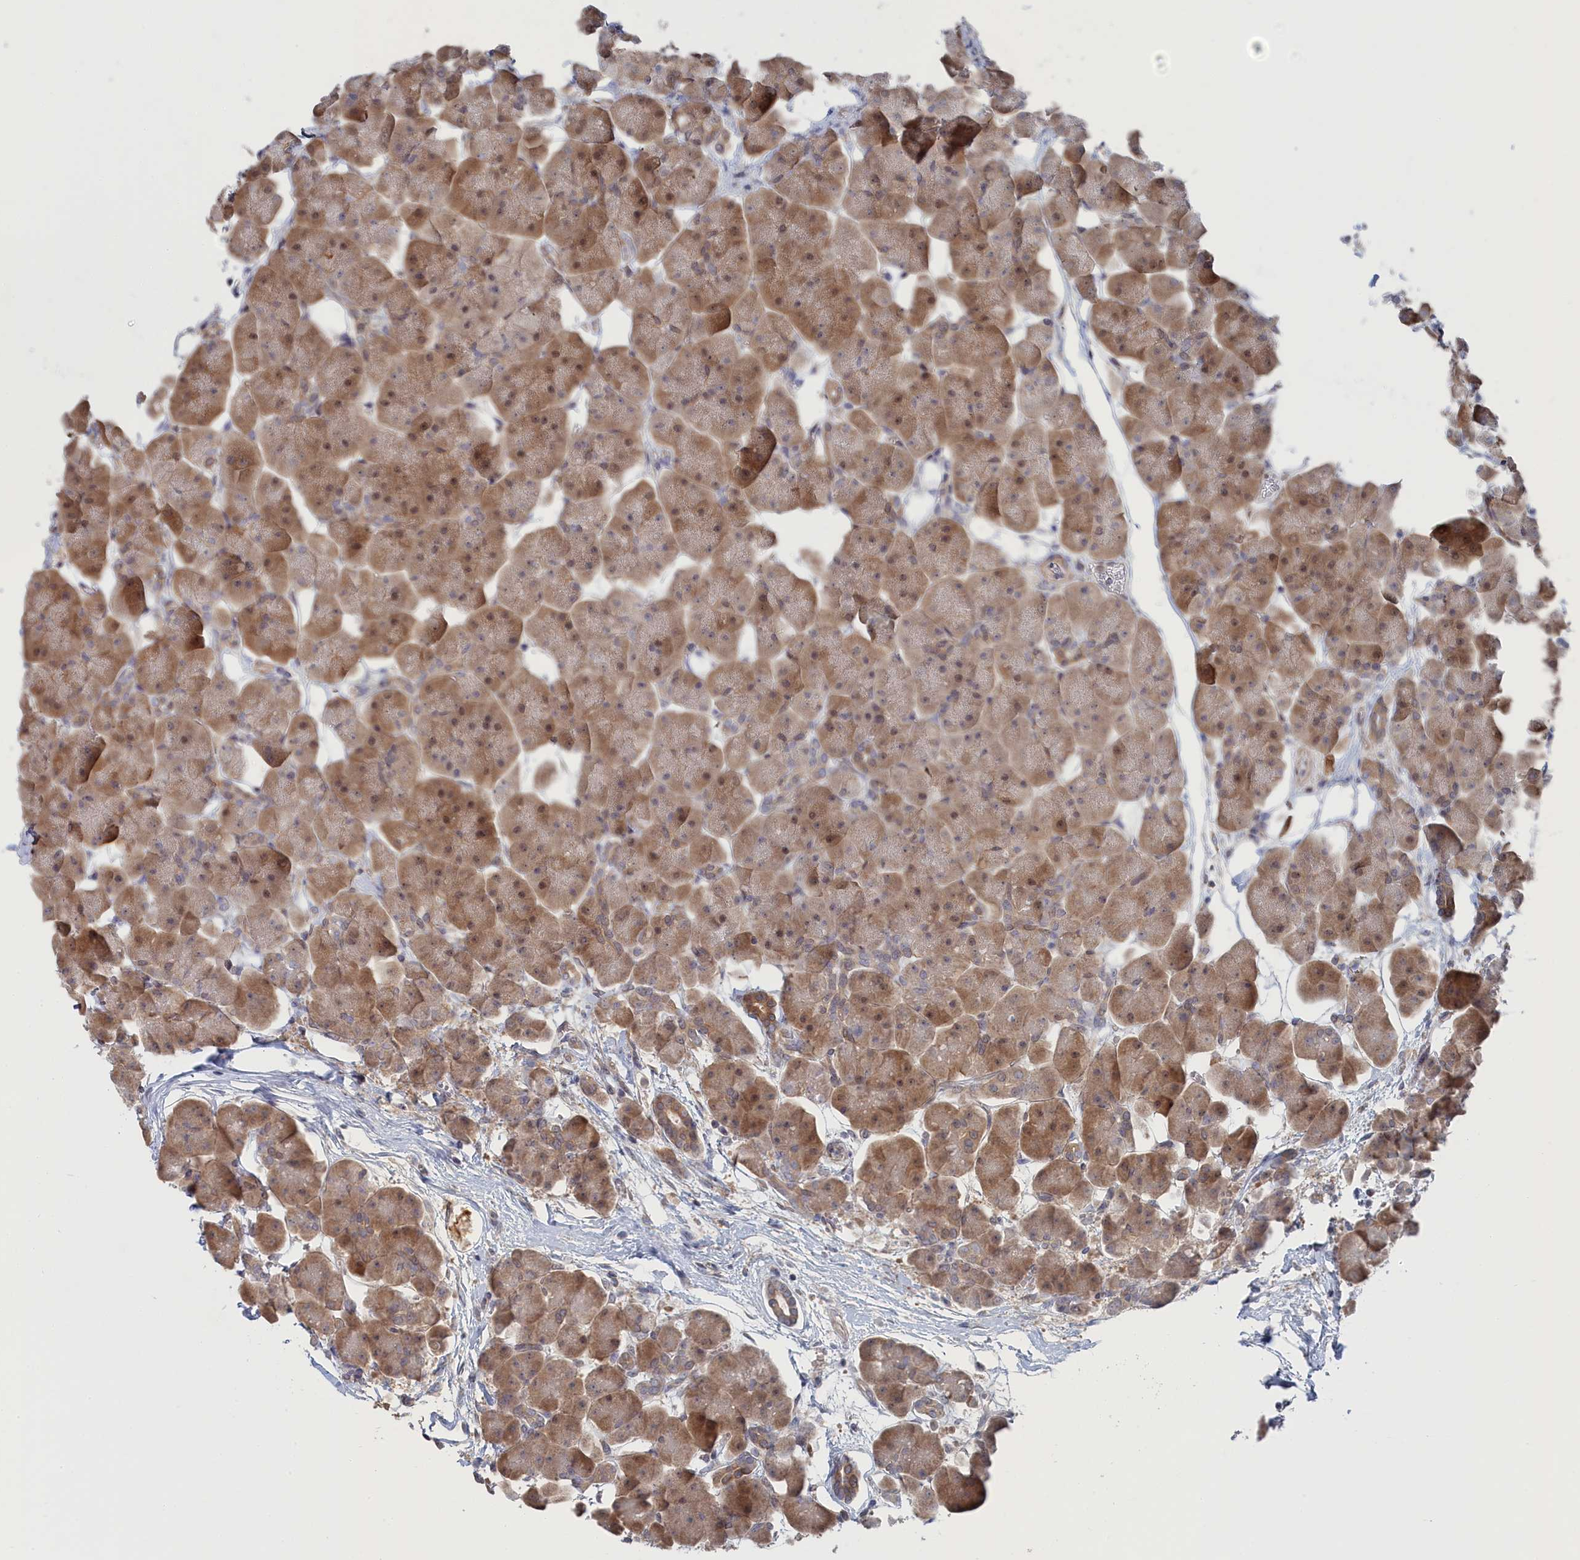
{"staining": {"intensity": "moderate", "quantity": ">75%", "location": "cytoplasmic/membranous,nuclear"}, "tissue": "pancreas", "cell_type": "Exocrine glandular cells", "image_type": "normal", "snomed": [{"axis": "morphology", "description": "Normal tissue, NOS"}, {"axis": "topography", "description": "Pancreas"}], "caption": "Immunohistochemistry (IHC) histopathology image of normal human pancreas stained for a protein (brown), which shows medium levels of moderate cytoplasmic/membranous,nuclear positivity in approximately >75% of exocrine glandular cells.", "gene": "IRGQ", "patient": {"sex": "male", "age": 66}}